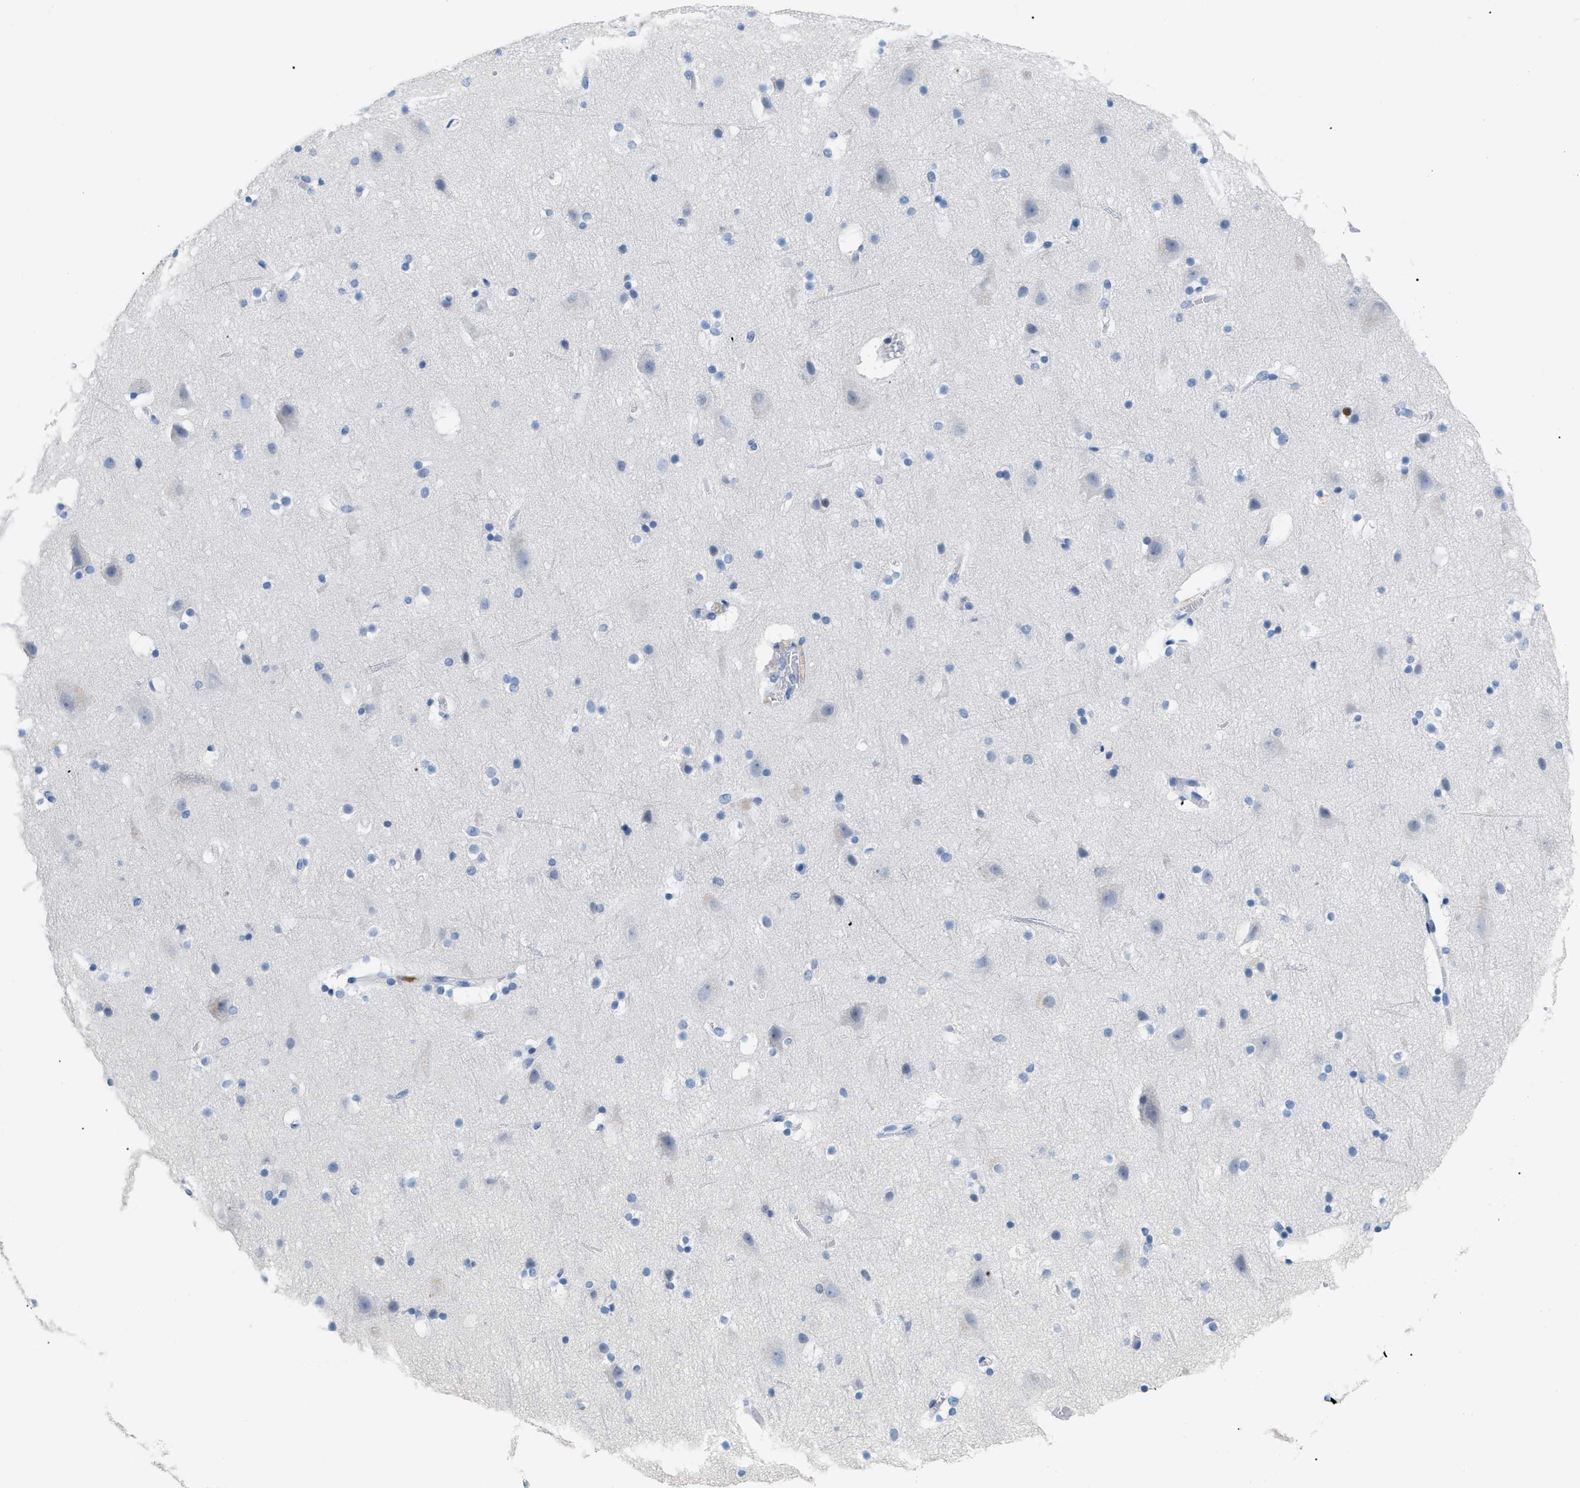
{"staining": {"intensity": "negative", "quantity": "none", "location": "none"}, "tissue": "cerebral cortex", "cell_type": "Endothelial cells", "image_type": "normal", "snomed": [{"axis": "morphology", "description": "Normal tissue, NOS"}, {"axis": "topography", "description": "Cerebral cortex"}], "caption": "IHC image of unremarkable cerebral cortex: cerebral cortex stained with DAB exhibits no significant protein staining in endothelial cells.", "gene": "MCM7", "patient": {"sex": "male", "age": 45}}